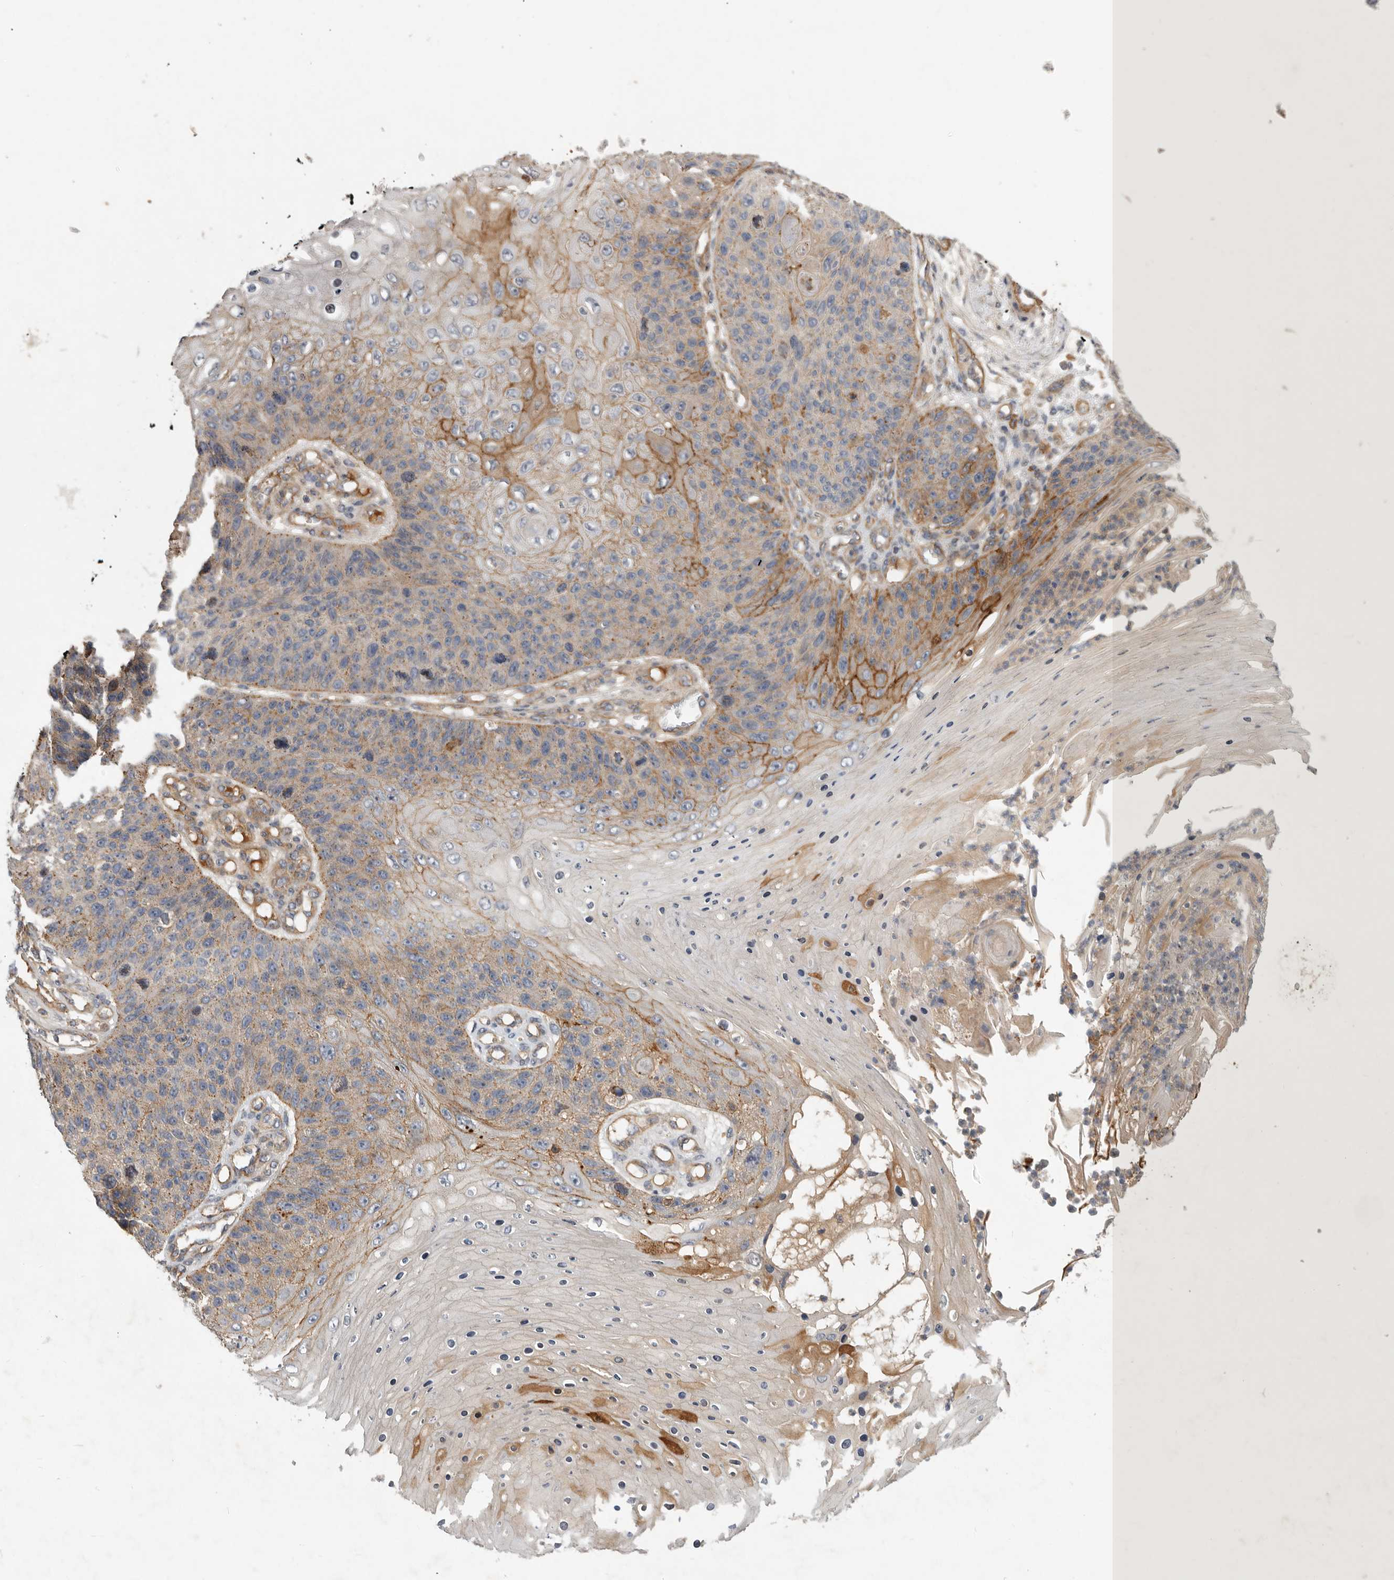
{"staining": {"intensity": "moderate", "quantity": "25%-75%", "location": "cytoplasmic/membranous"}, "tissue": "skin cancer", "cell_type": "Tumor cells", "image_type": "cancer", "snomed": [{"axis": "morphology", "description": "Squamous cell carcinoma, NOS"}, {"axis": "topography", "description": "Skin"}], "caption": "Immunohistochemistry histopathology image of neoplastic tissue: skin squamous cell carcinoma stained using immunohistochemistry (IHC) displays medium levels of moderate protein expression localized specifically in the cytoplasmic/membranous of tumor cells, appearing as a cytoplasmic/membranous brown color.", "gene": "MLPH", "patient": {"sex": "female", "age": 88}}